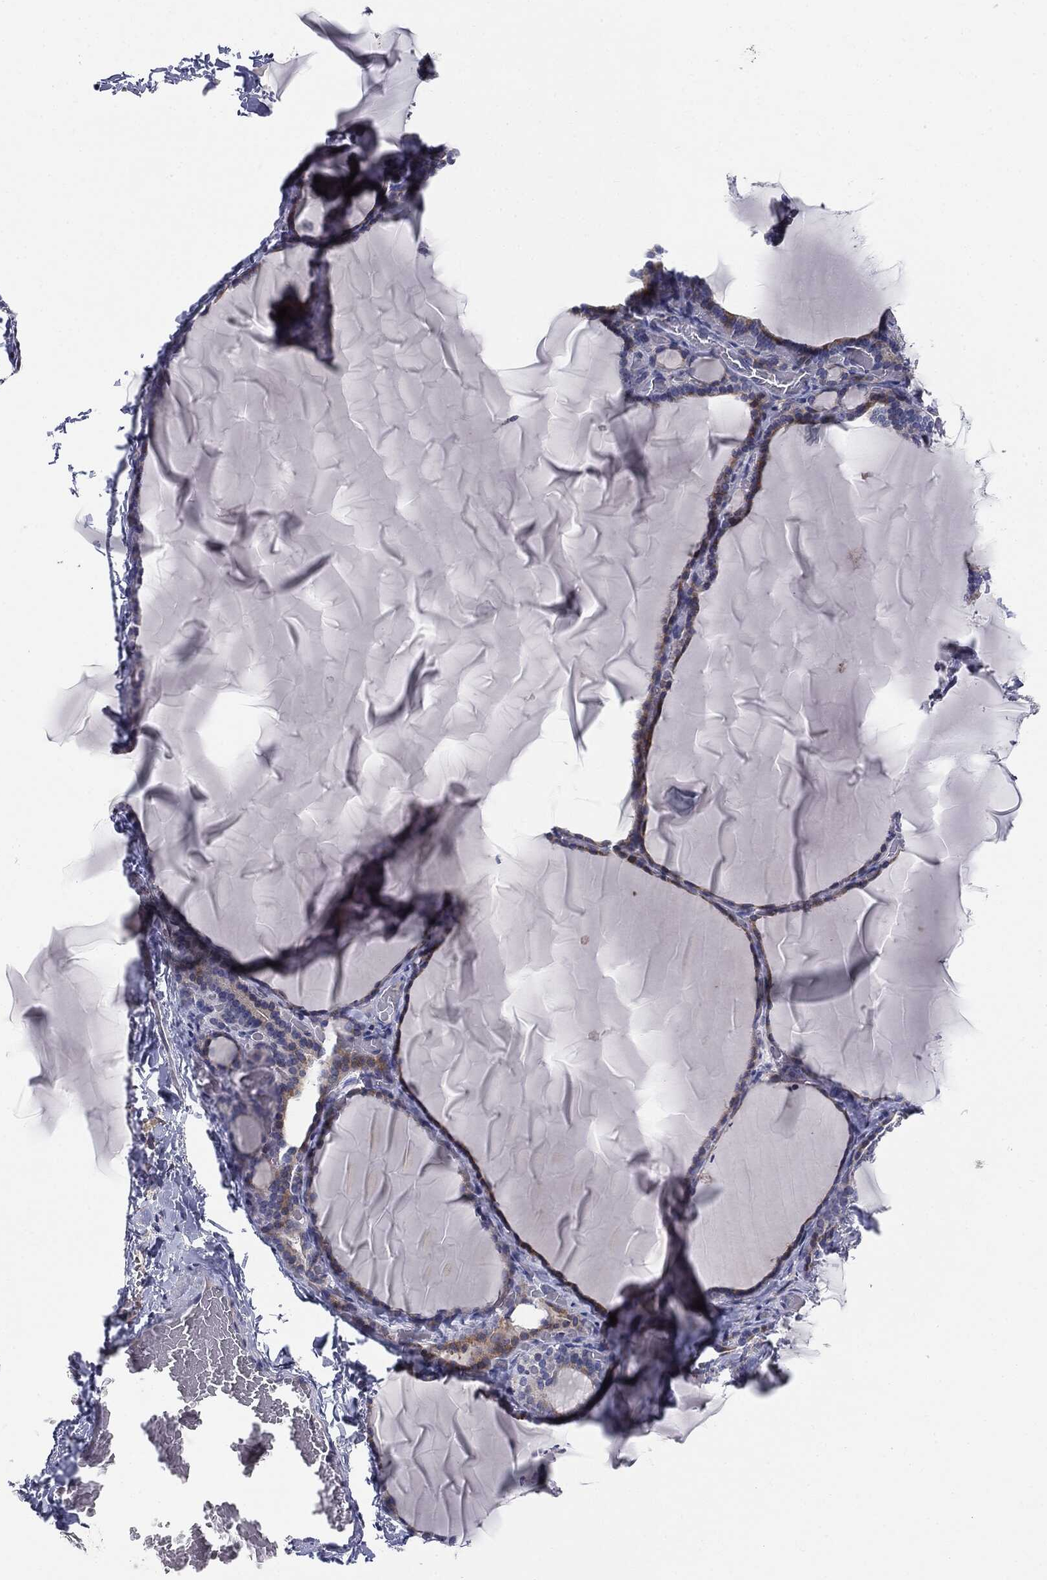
{"staining": {"intensity": "negative", "quantity": "none", "location": "none"}, "tissue": "thyroid gland", "cell_type": "Glandular cells", "image_type": "normal", "snomed": [{"axis": "morphology", "description": "Normal tissue, NOS"}, {"axis": "morphology", "description": "Hyperplasia, NOS"}, {"axis": "topography", "description": "Thyroid gland"}], "caption": "Immunohistochemical staining of normal human thyroid gland demonstrates no significant positivity in glandular cells.", "gene": "KRT5", "patient": {"sex": "female", "age": 27}}